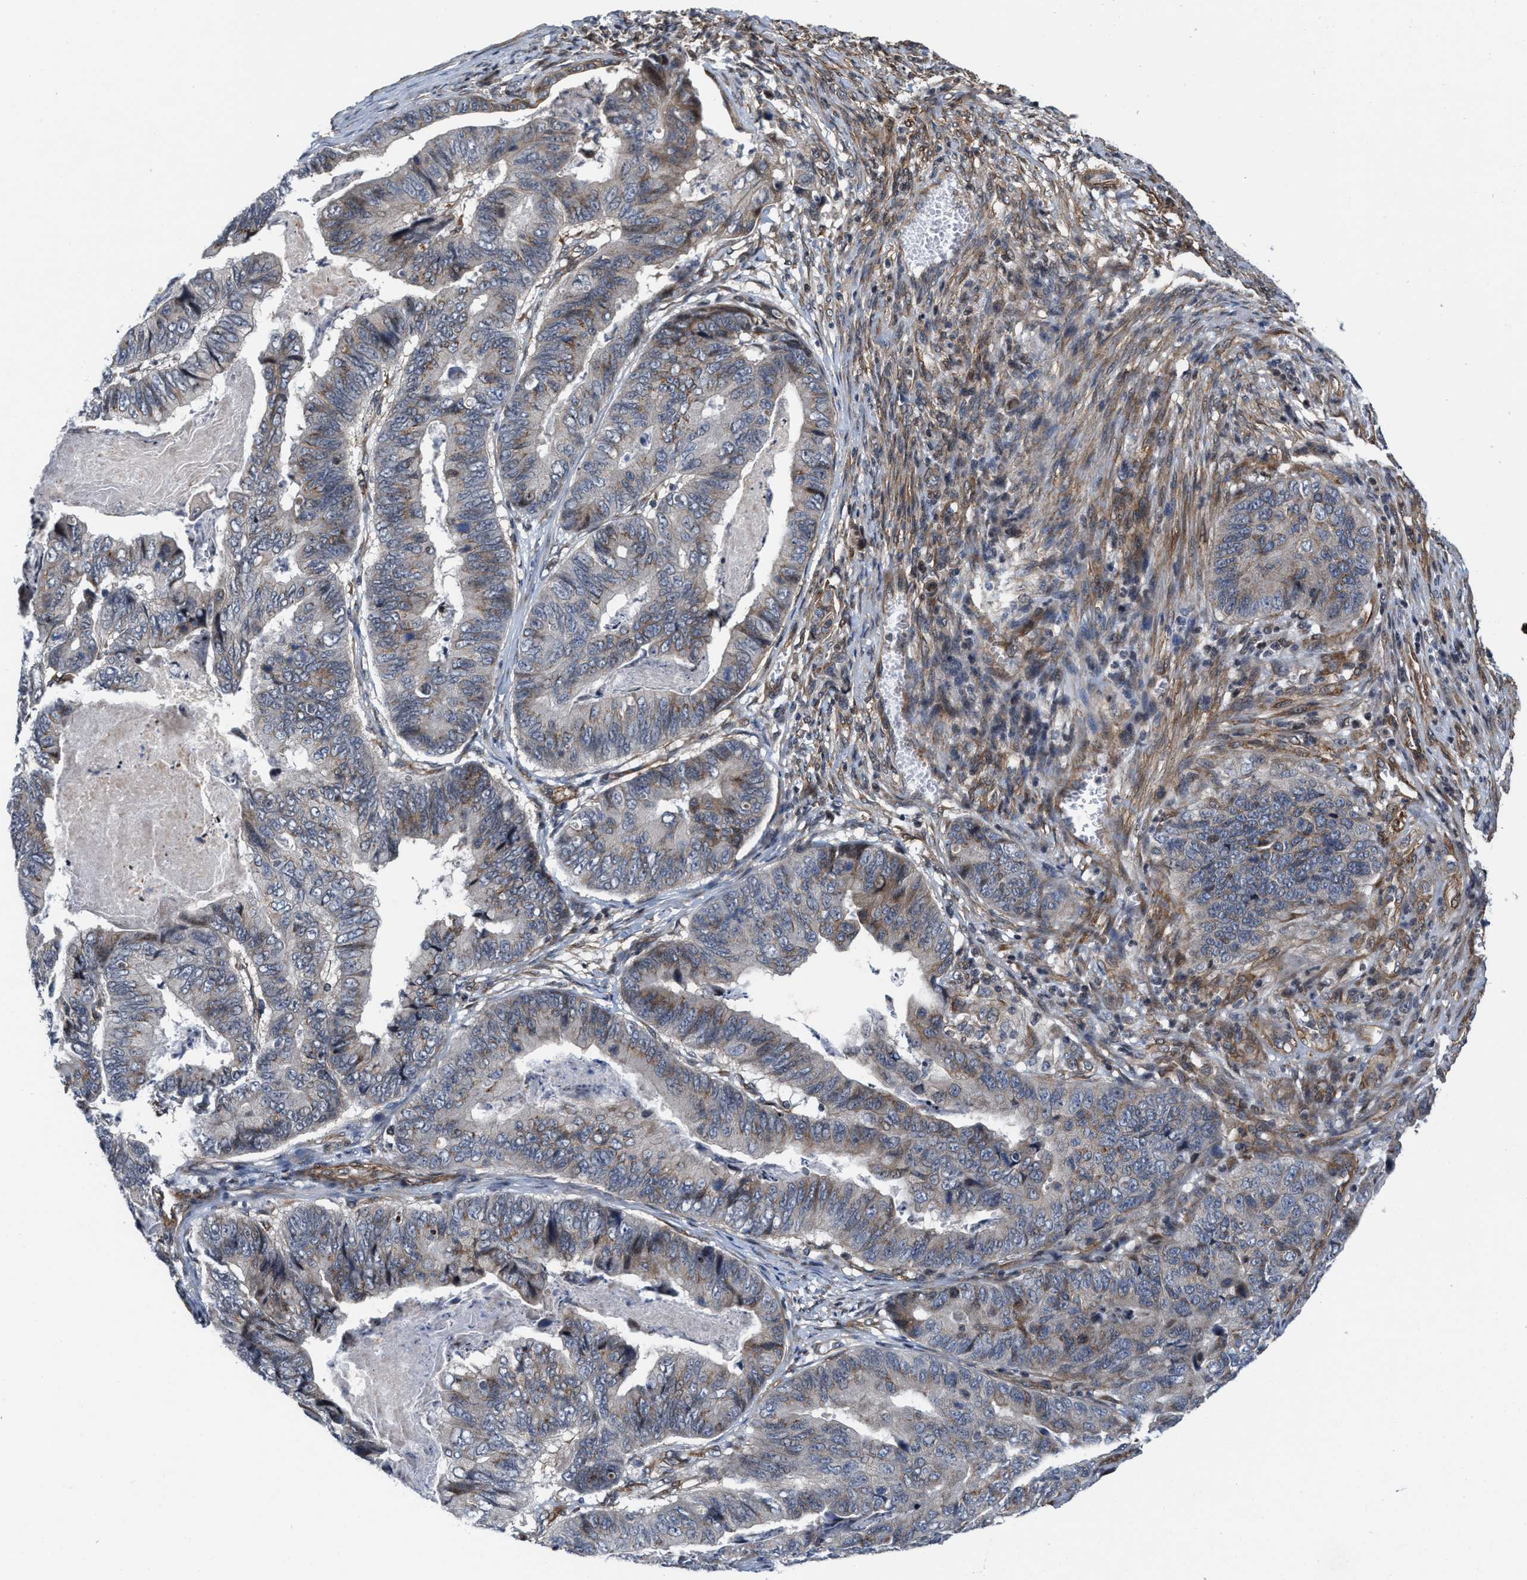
{"staining": {"intensity": "weak", "quantity": "<25%", "location": "cytoplasmic/membranous"}, "tissue": "stomach cancer", "cell_type": "Tumor cells", "image_type": "cancer", "snomed": [{"axis": "morphology", "description": "Adenocarcinoma, NOS"}, {"axis": "topography", "description": "Stomach, lower"}], "caption": "Stomach cancer (adenocarcinoma) stained for a protein using immunohistochemistry exhibits no positivity tumor cells.", "gene": "TGFB1I1", "patient": {"sex": "male", "age": 77}}